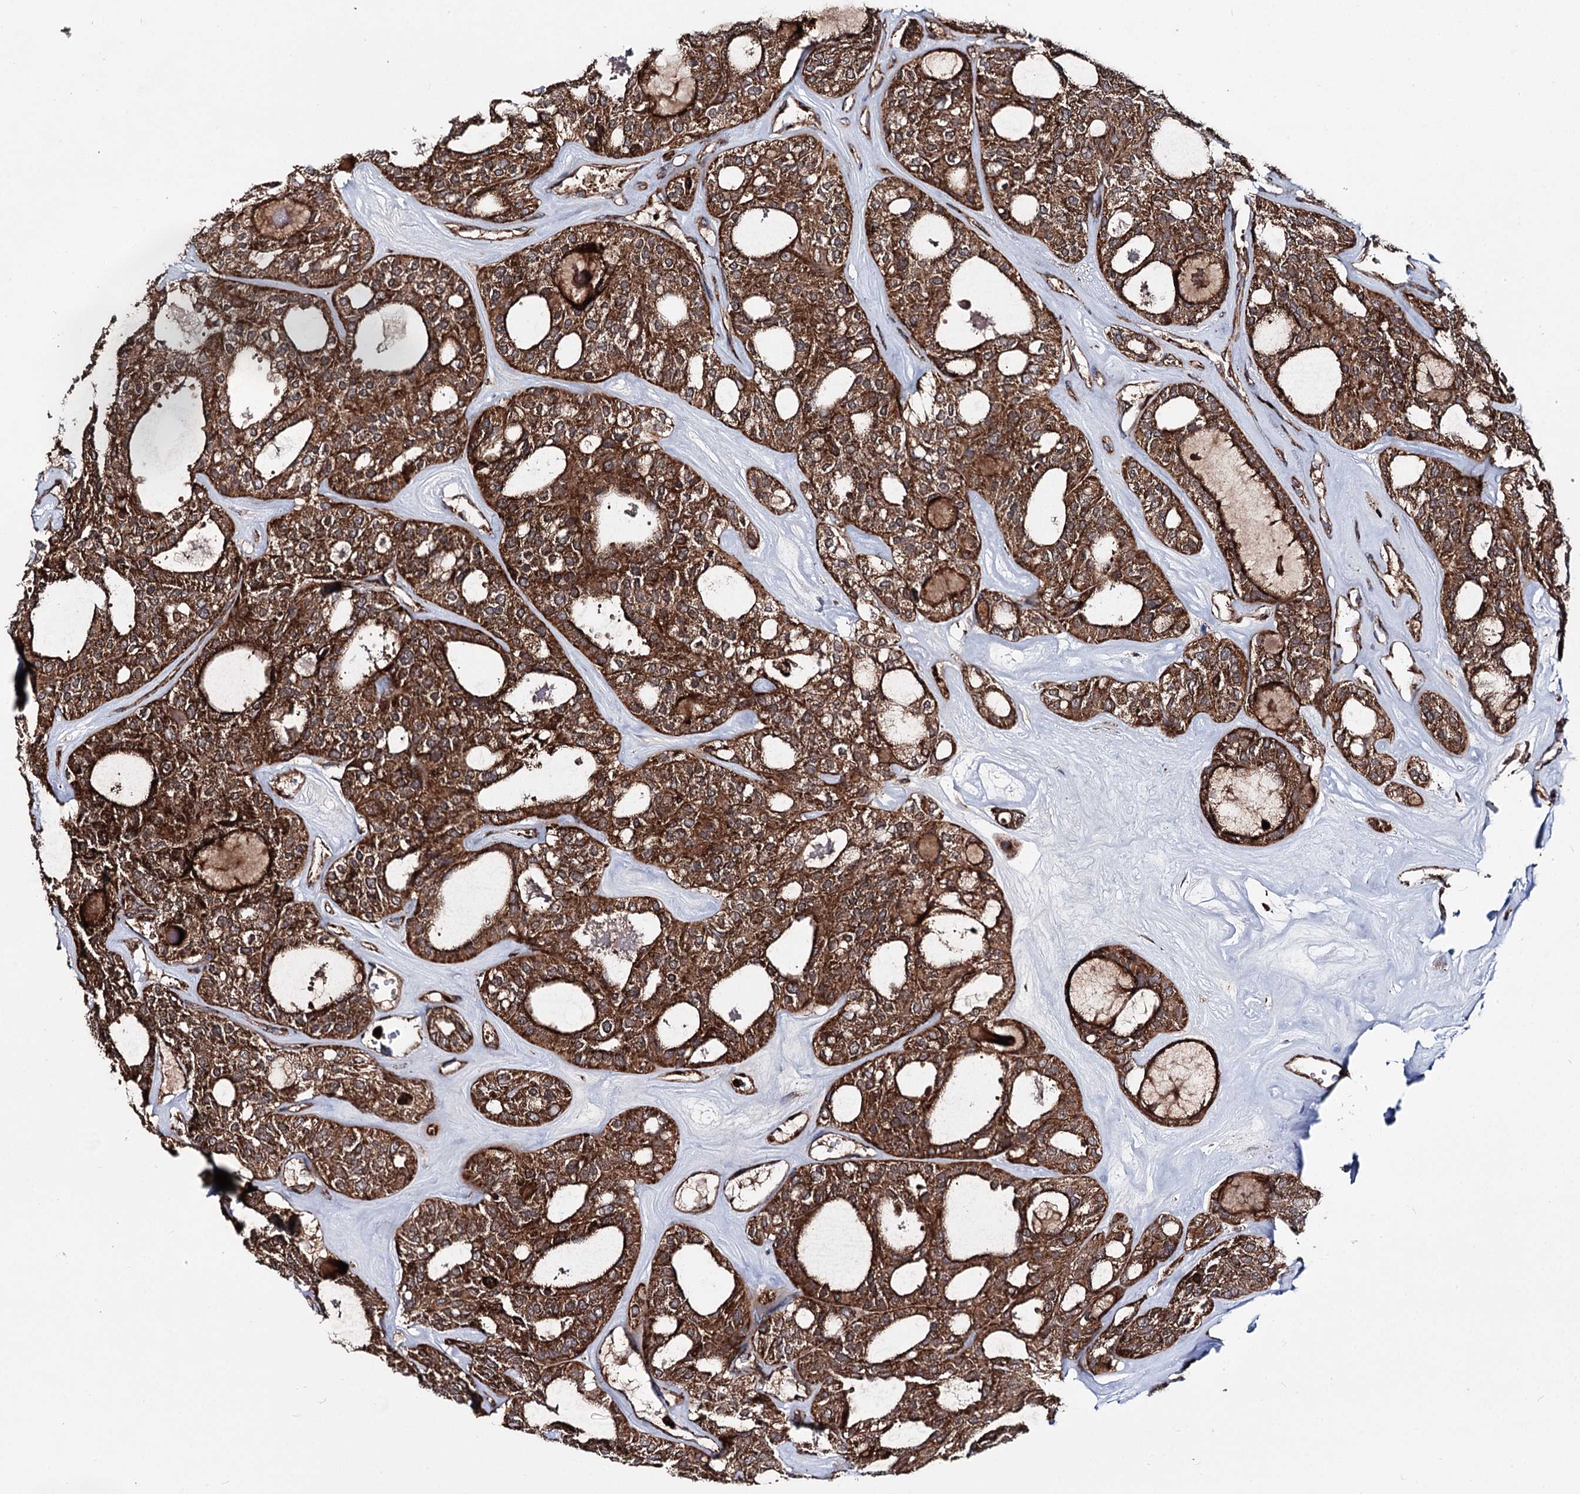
{"staining": {"intensity": "strong", "quantity": ">75%", "location": "cytoplasmic/membranous"}, "tissue": "thyroid cancer", "cell_type": "Tumor cells", "image_type": "cancer", "snomed": [{"axis": "morphology", "description": "Follicular adenoma carcinoma, NOS"}, {"axis": "topography", "description": "Thyroid gland"}], "caption": "Protein expression analysis of thyroid cancer (follicular adenoma carcinoma) demonstrates strong cytoplasmic/membranous positivity in approximately >75% of tumor cells.", "gene": "FGFR1OP2", "patient": {"sex": "male", "age": 75}}